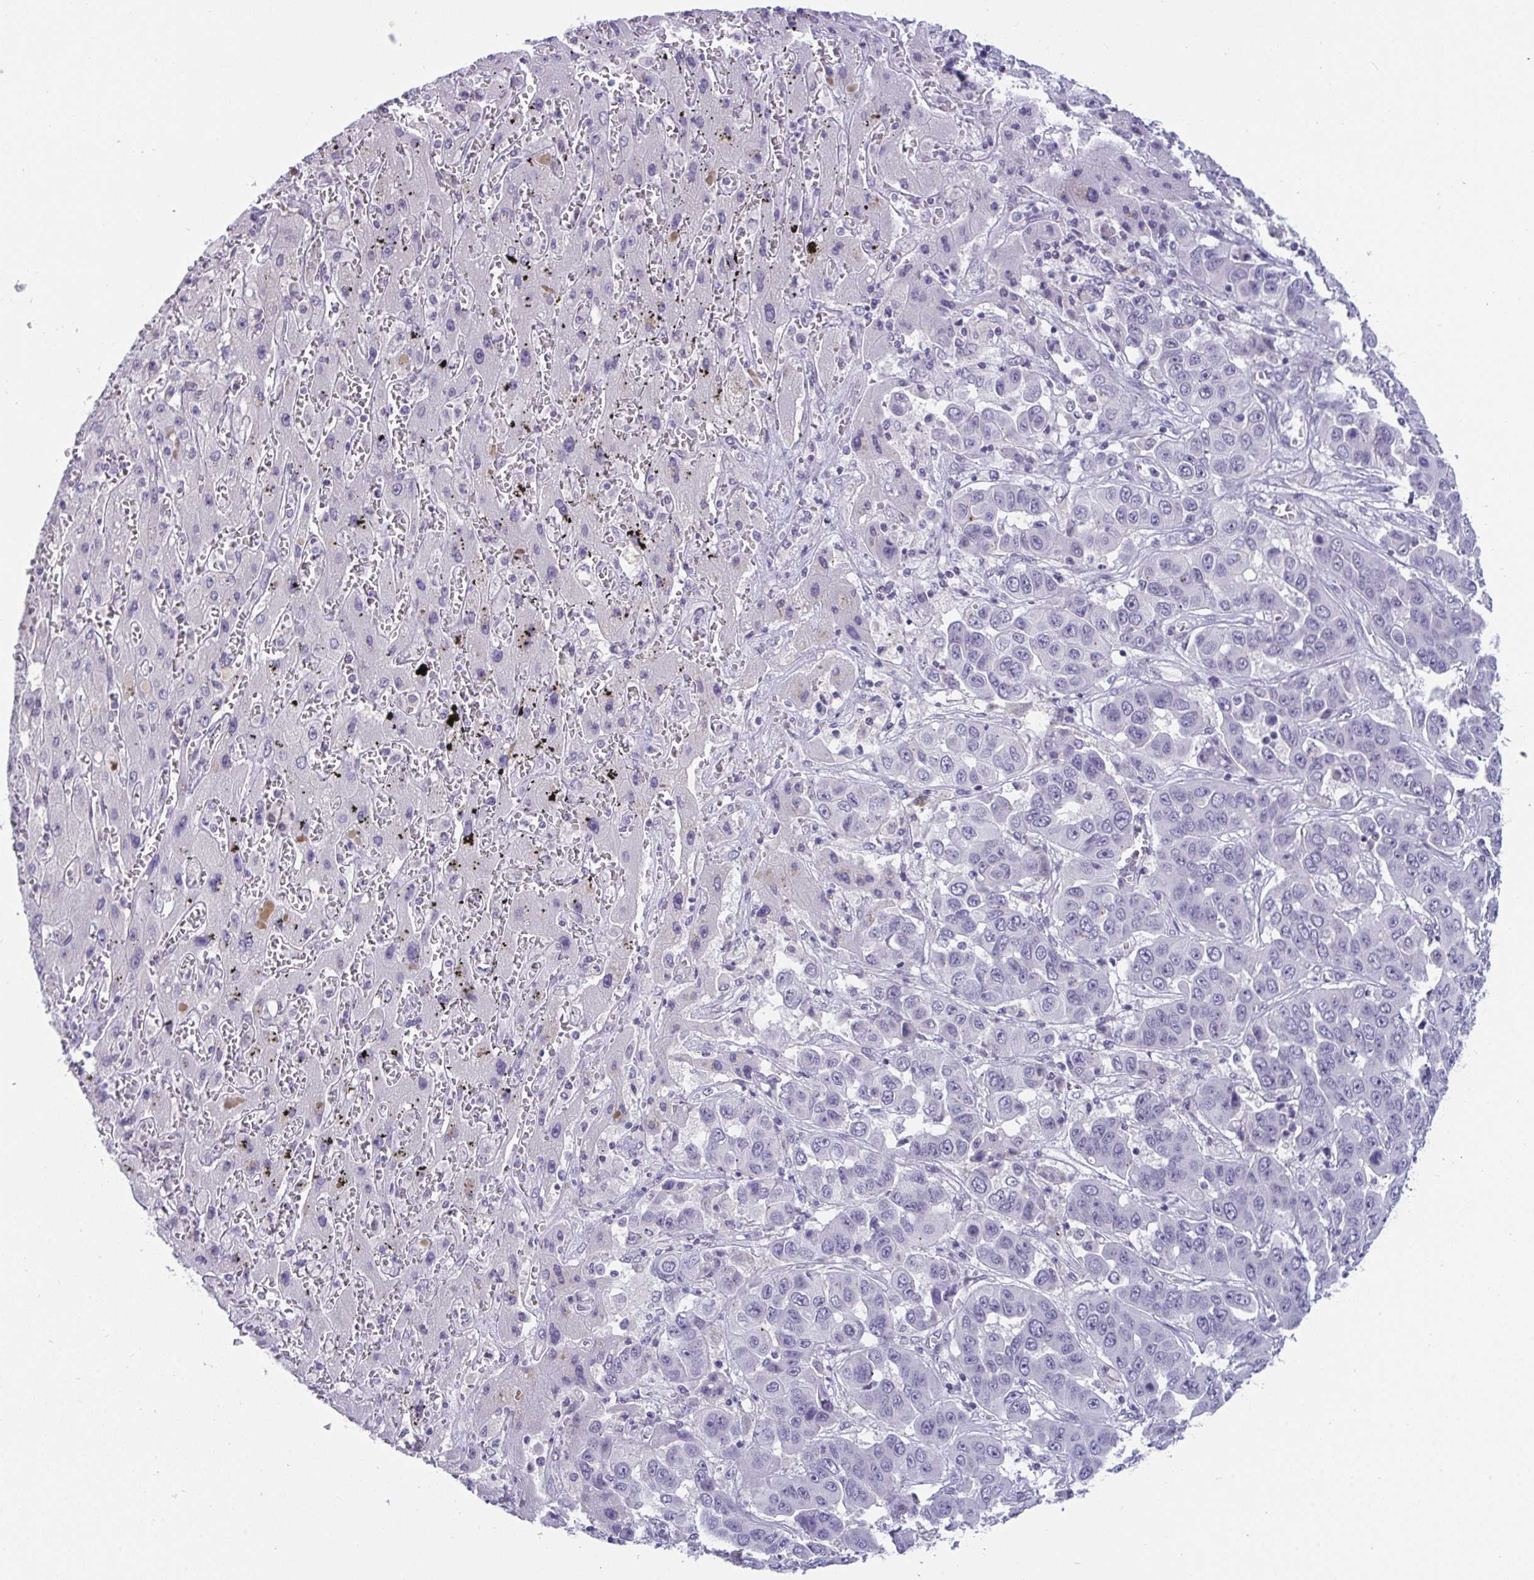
{"staining": {"intensity": "negative", "quantity": "none", "location": "none"}, "tissue": "liver cancer", "cell_type": "Tumor cells", "image_type": "cancer", "snomed": [{"axis": "morphology", "description": "Cholangiocarcinoma"}, {"axis": "topography", "description": "Liver"}], "caption": "This is an immunohistochemistry histopathology image of human liver cancer. There is no staining in tumor cells.", "gene": "BMAL2", "patient": {"sex": "female", "age": 52}}